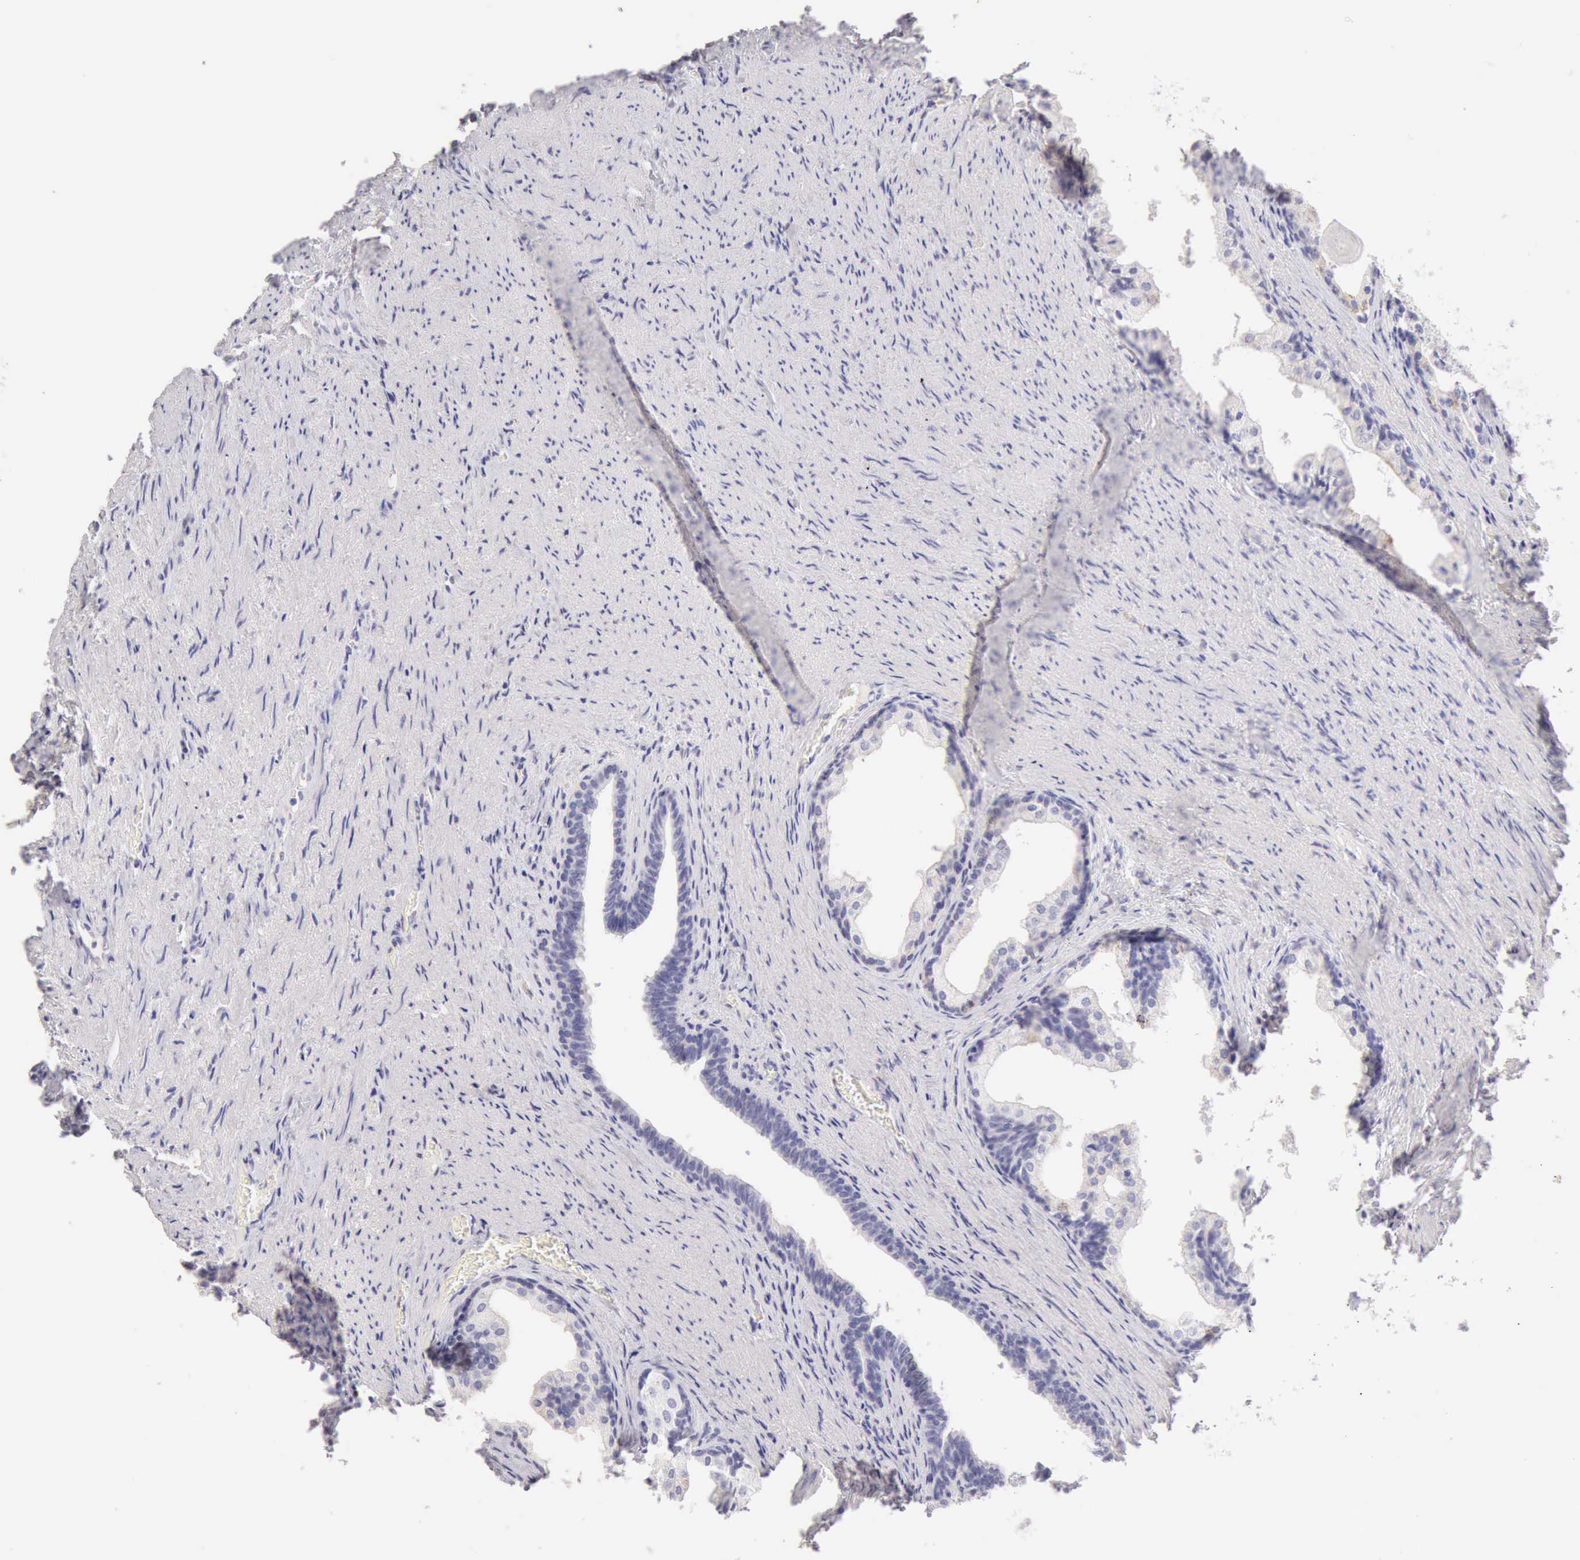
{"staining": {"intensity": "negative", "quantity": "none", "location": "none"}, "tissue": "prostate cancer", "cell_type": "Tumor cells", "image_type": "cancer", "snomed": [{"axis": "morphology", "description": "Adenocarcinoma, Medium grade"}, {"axis": "topography", "description": "Prostate"}], "caption": "Immunohistochemical staining of human prostate adenocarcinoma (medium-grade) shows no significant positivity in tumor cells.", "gene": "RNASE1", "patient": {"sex": "male", "age": 60}}